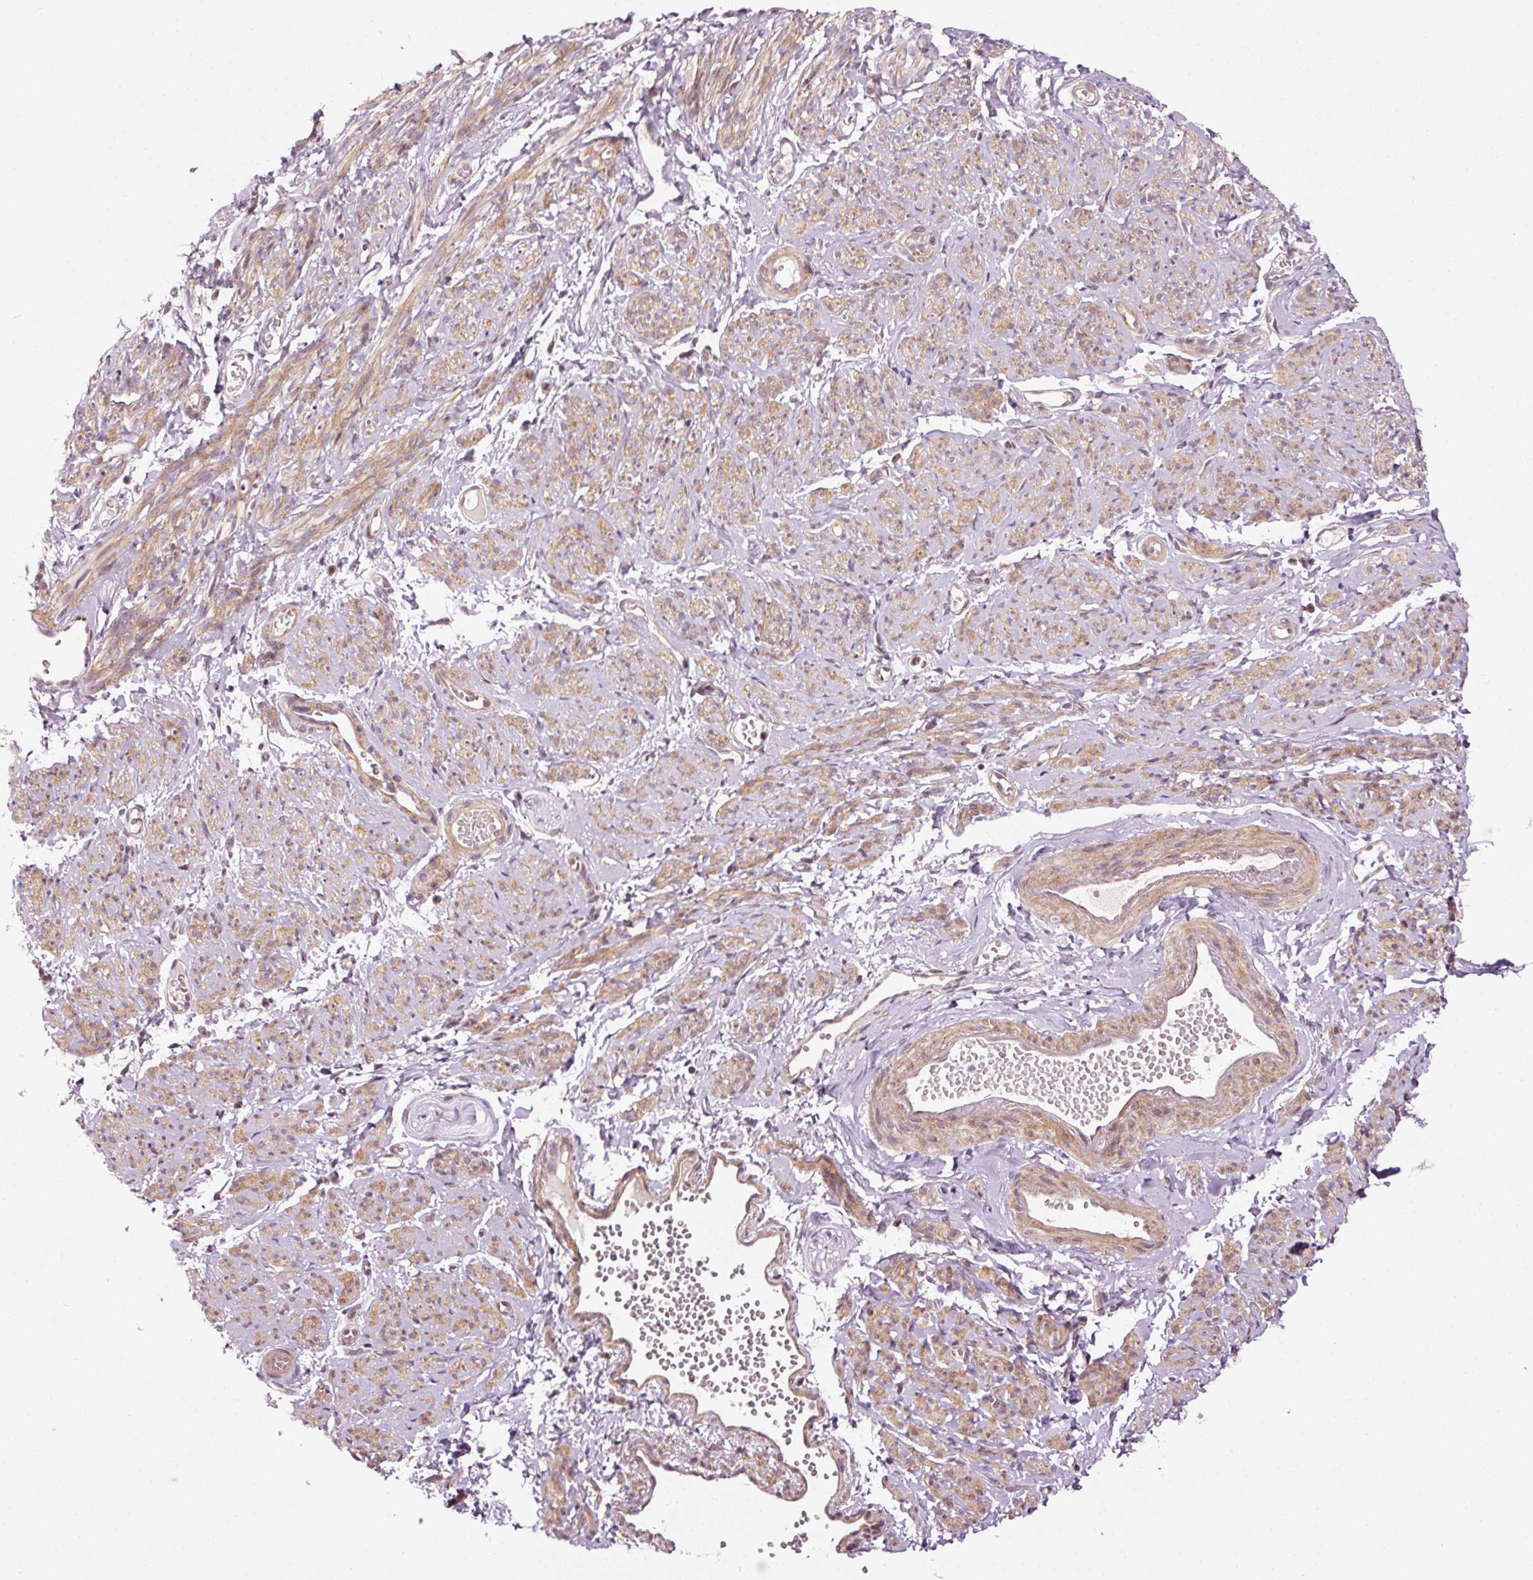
{"staining": {"intensity": "moderate", "quantity": ">75%", "location": "cytoplasmic/membranous"}, "tissue": "smooth muscle", "cell_type": "Smooth muscle cells", "image_type": "normal", "snomed": [{"axis": "morphology", "description": "Normal tissue, NOS"}, {"axis": "topography", "description": "Smooth muscle"}], "caption": "This micrograph demonstrates normal smooth muscle stained with immunohistochemistry (IHC) to label a protein in brown. The cytoplasmic/membranous of smooth muscle cells show moderate positivity for the protein. Nuclei are counter-stained blue.", "gene": "ANKRD20A1", "patient": {"sex": "female", "age": 65}}